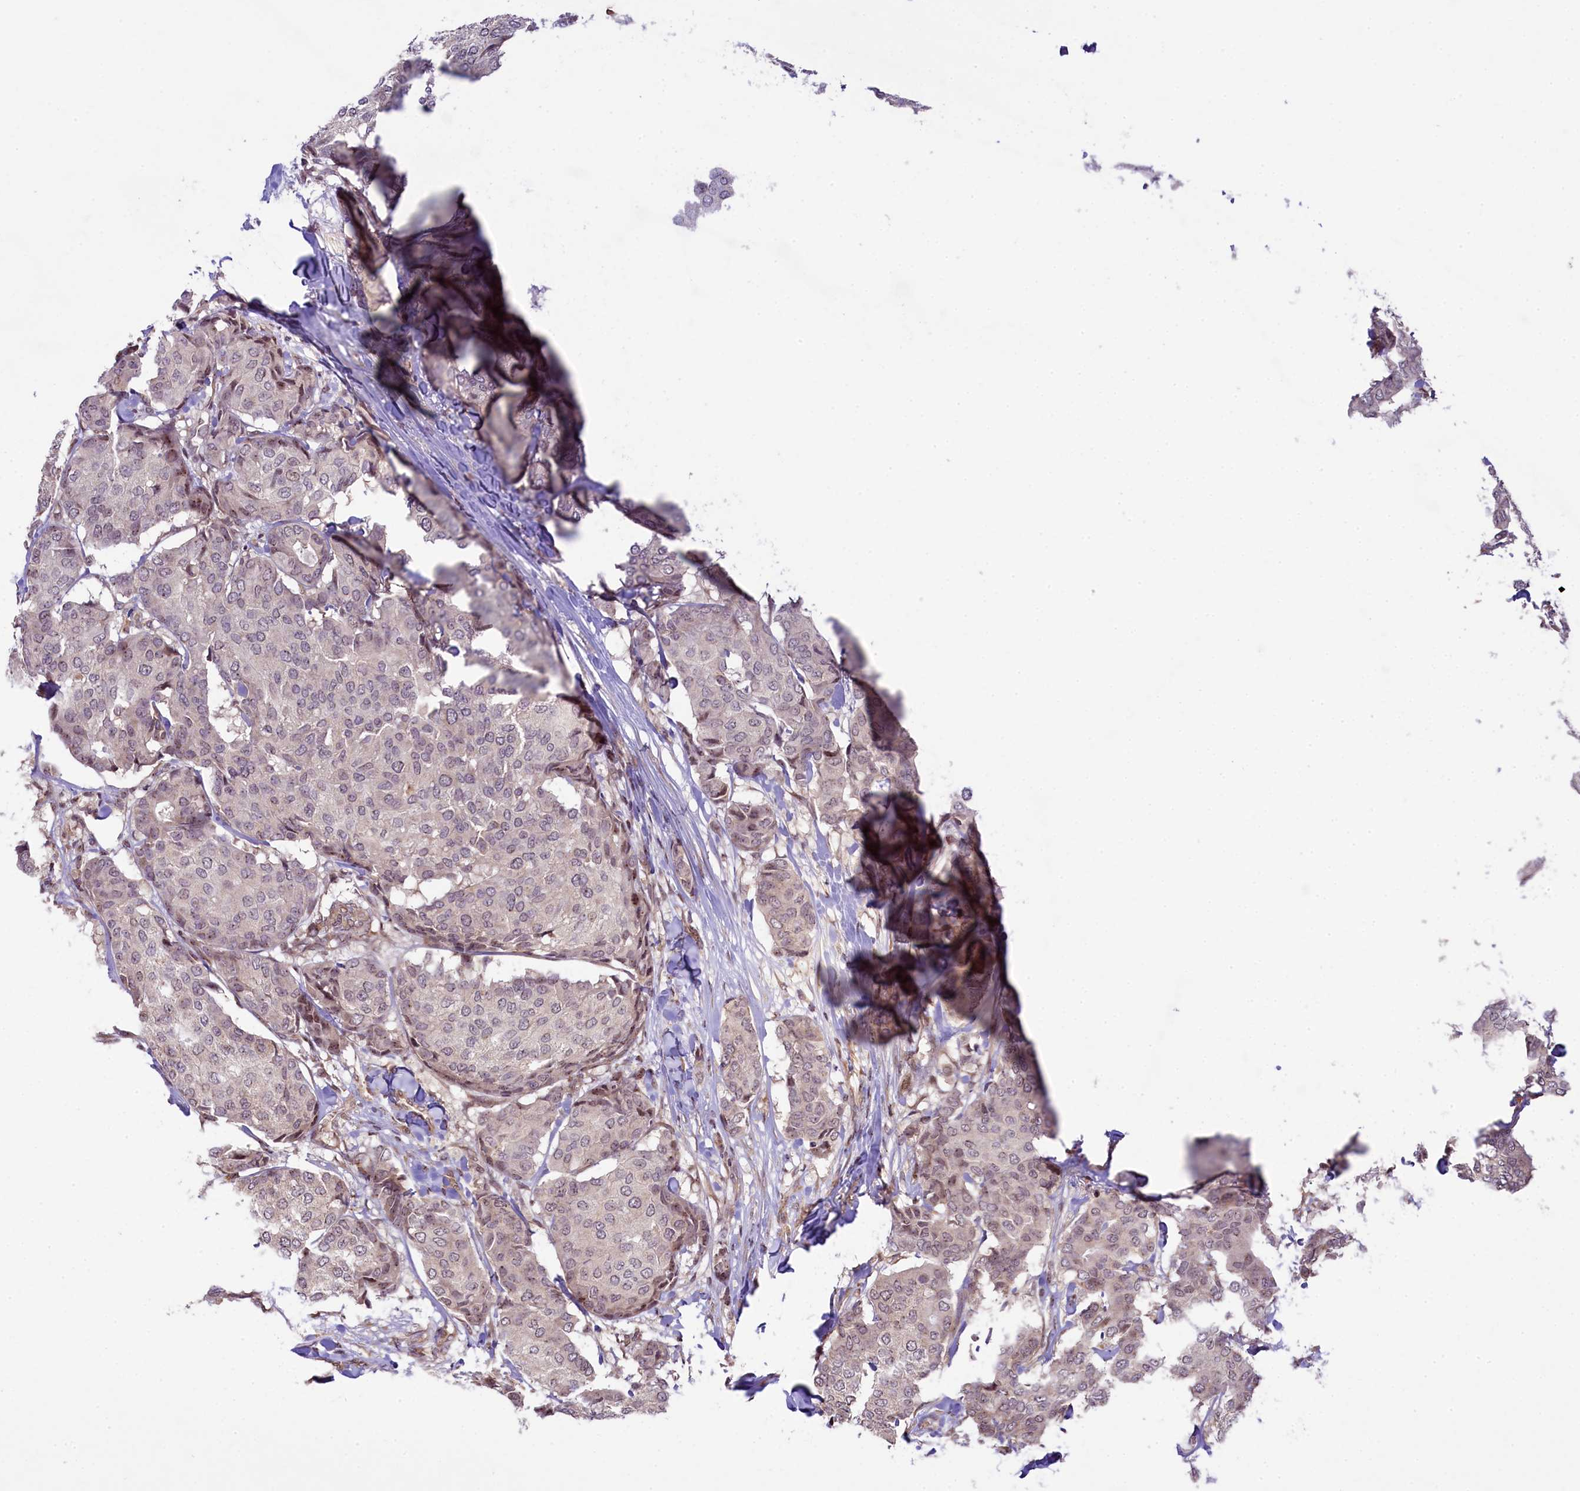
{"staining": {"intensity": "negative", "quantity": "none", "location": "none"}, "tissue": "breast cancer", "cell_type": "Tumor cells", "image_type": "cancer", "snomed": [{"axis": "morphology", "description": "Duct carcinoma"}, {"axis": "topography", "description": "Breast"}], "caption": "There is no significant positivity in tumor cells of intraductal carcinoma (breast).", "gene": "RBBP8", "patient": {"sex": "female", "age": 75}}